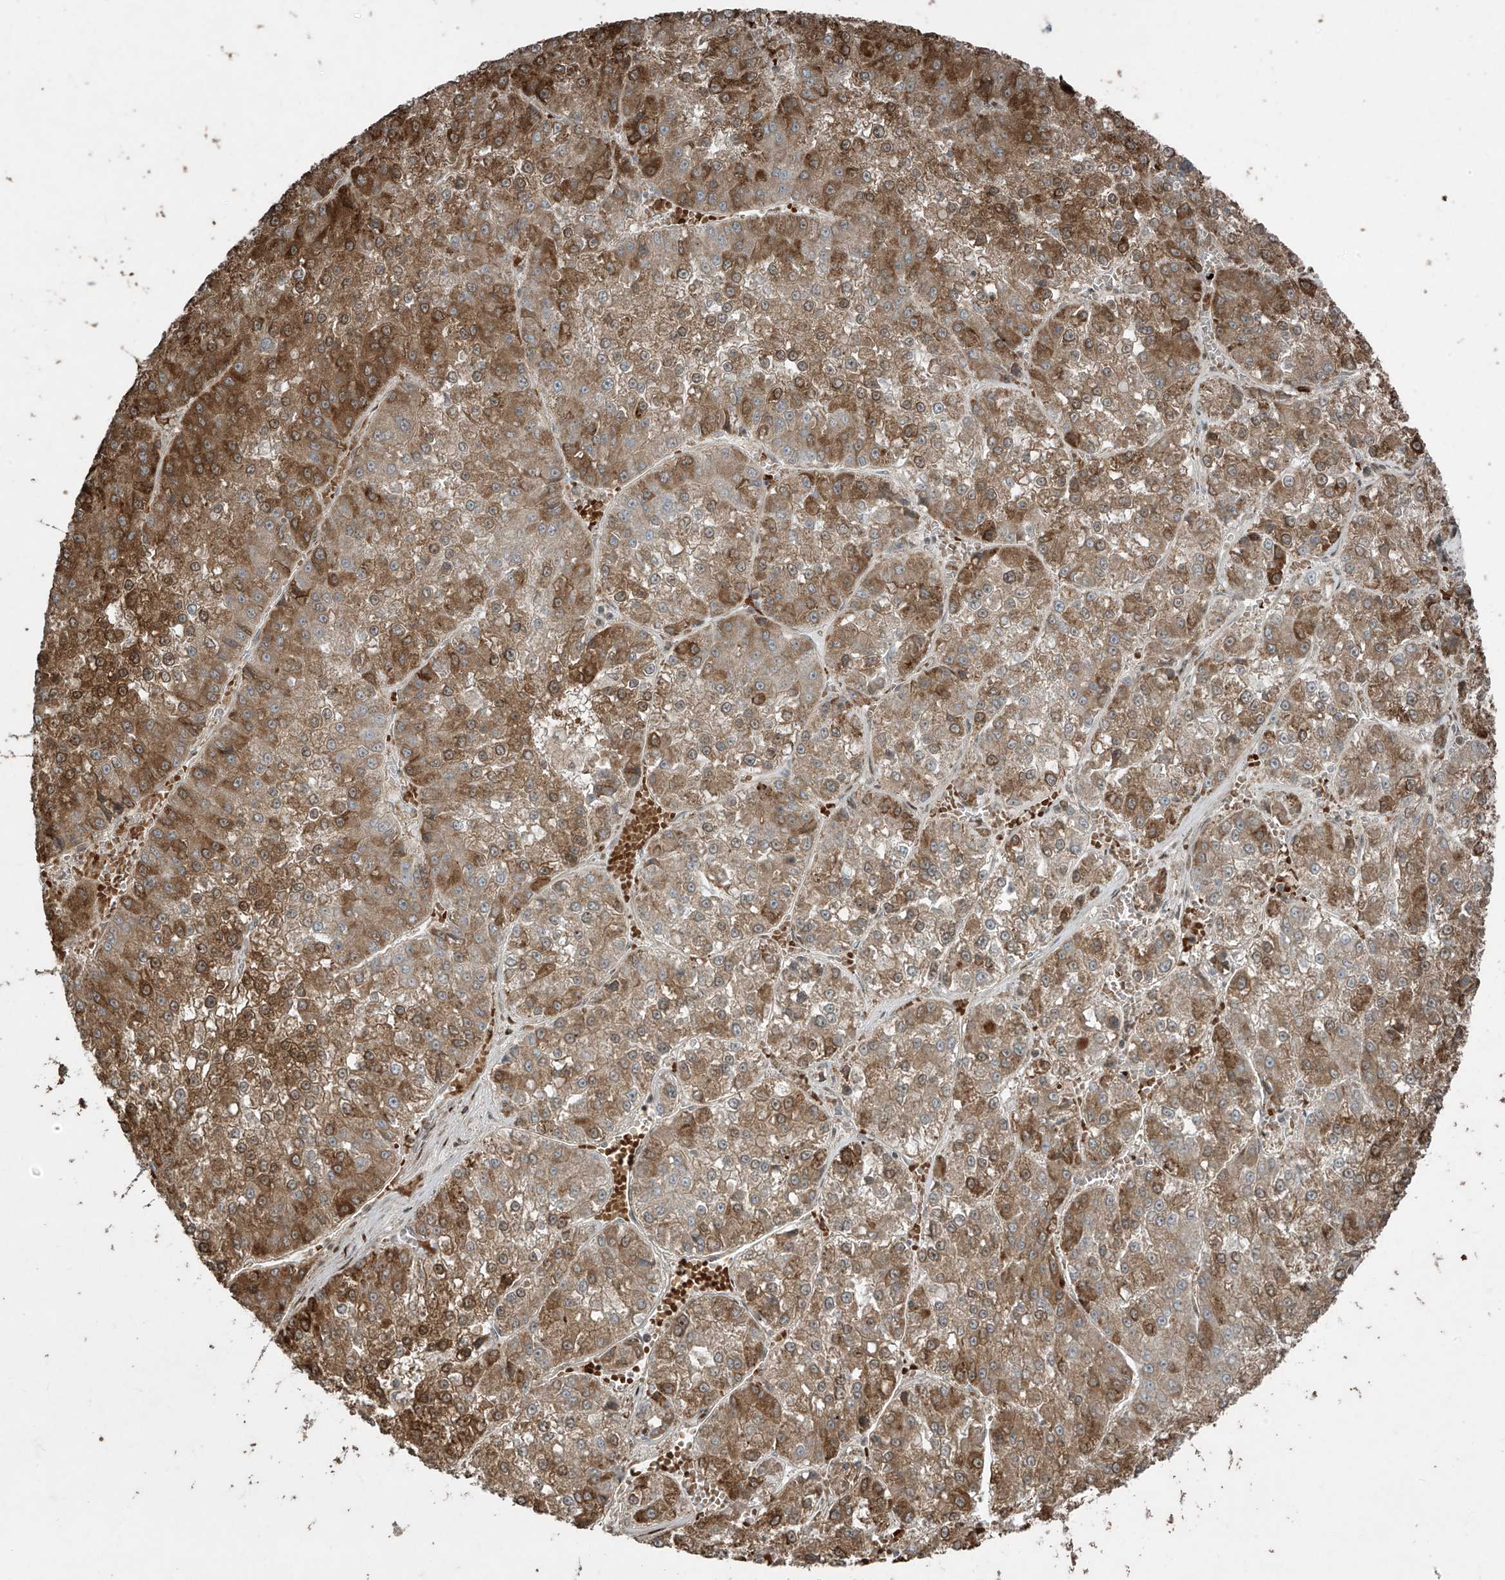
{"staining": {"intensity": "moderate", "quantity": ">75%", "location": "cytoplasmic/membranous"}, "tissue": "liver cancer", "cell_type": "Tumor cells", "image_type": "cancer", "snomed": [{"axis": "morphology", "description": "Carcinoma, Hepatocellular, NOS"}, {"axis": "topography", "description": "Liver"}], "caption": "A photomicrograph of human liver cancer (hepatocellular carcinoma) stained for a protein demonstrates moderate cytoplasmic/membranous brown staining in tumor cells. The staining is performed using DAB (3,3'-diaminobenzidine) brown chromogen to label protein expression. The nuclei are counter-stained blue using hematoxylin.", "gene": "TTC22", "patient": {"sex": "female", "age": 73}}